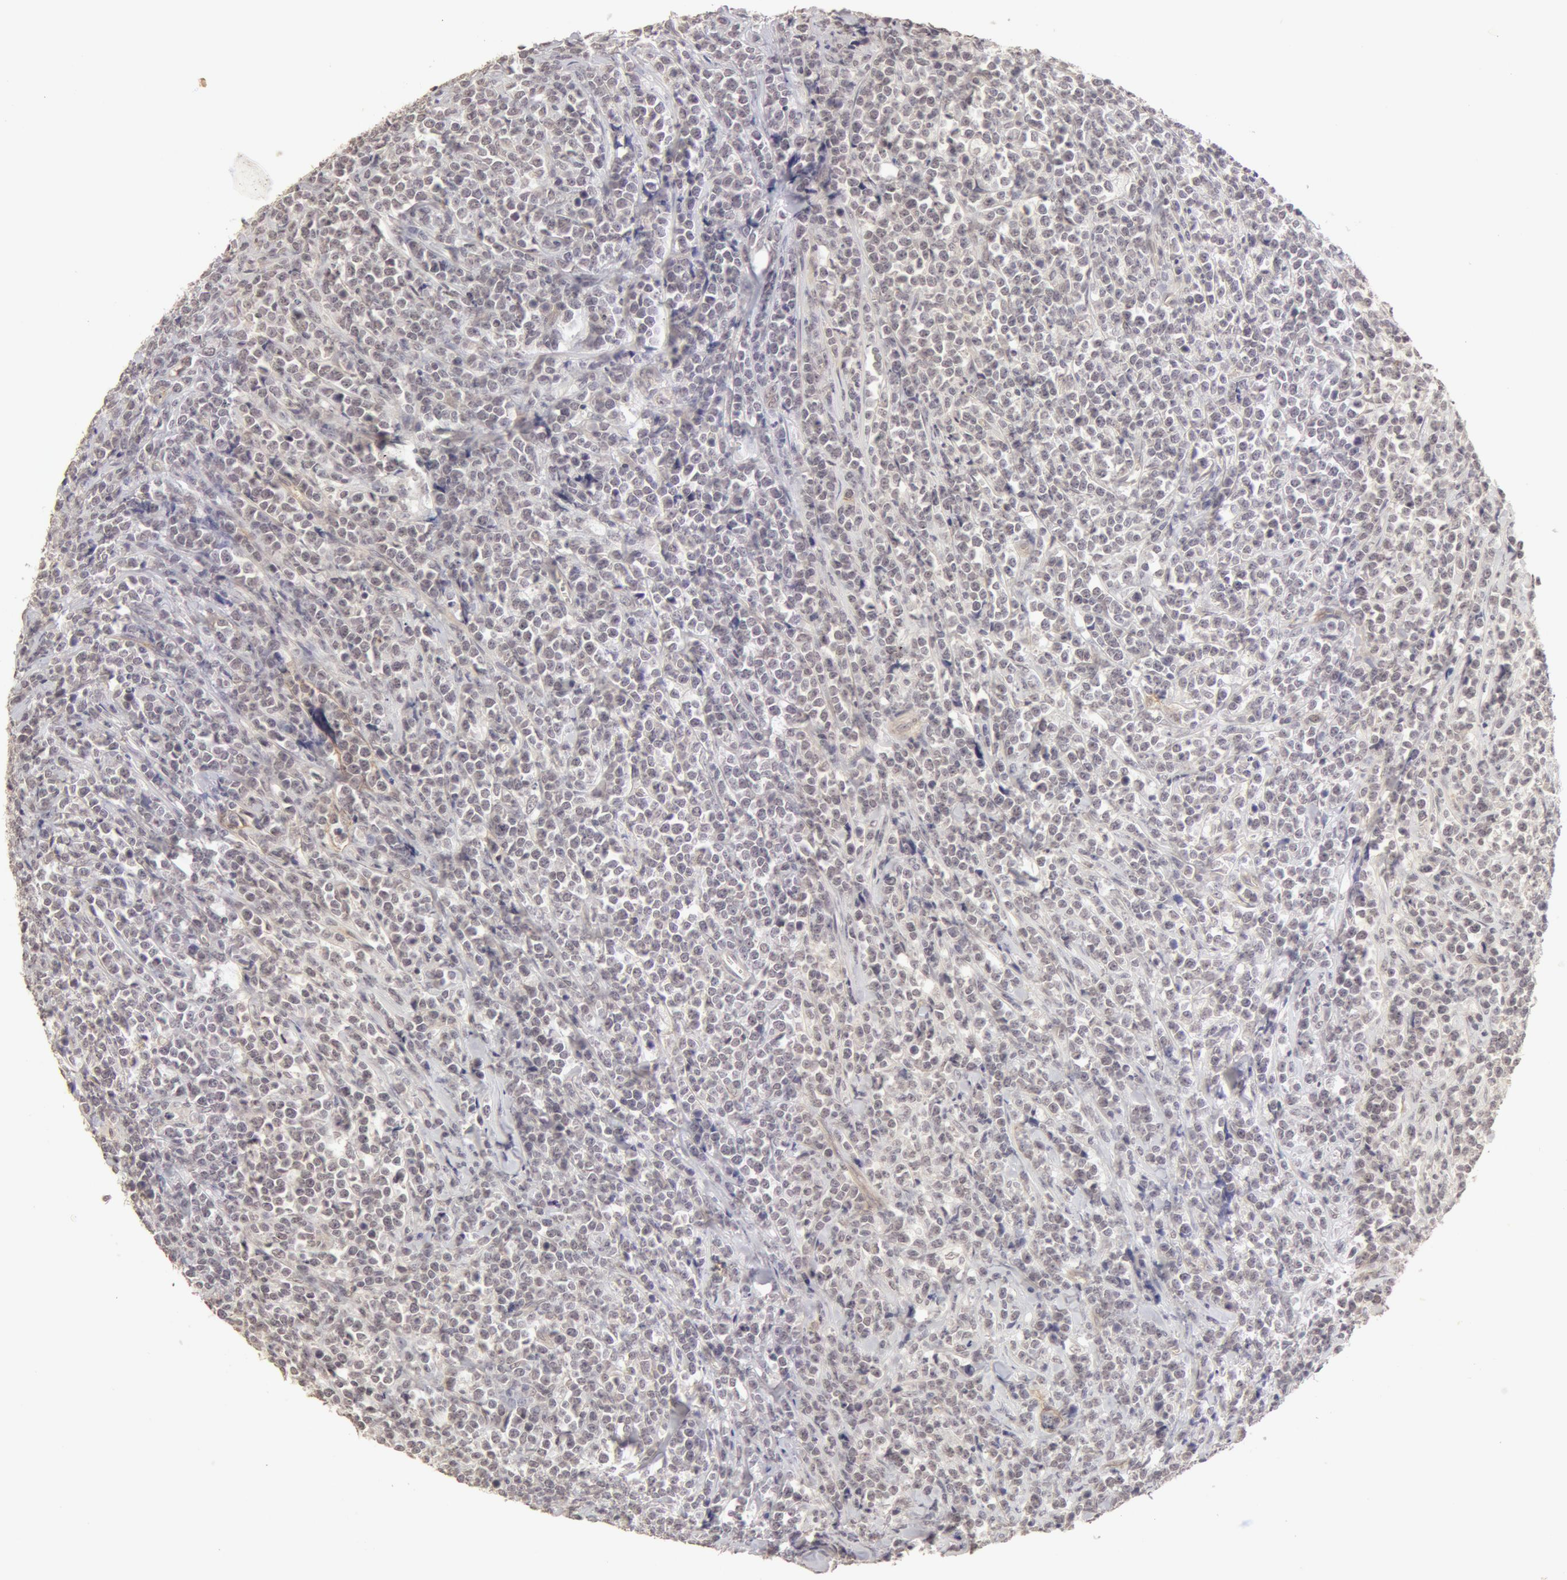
{"staining": {"intensity": "negative", "quantity": "none", "location": "none"}, "tissue": "lymphoma", "cell_type": "Tumor cells", "image_type": "cancer", "snomed": [{"axis": "morphology", "description": "Malignant lymphoma, non-Hodgkin's type, High grade"}, {"axis": "topography", "description": "Small intestine"}, {"axis": "topography", "description": "Colon"}], "caption": "Tumor cells show no significant protein positivity in lymphoma.", "gene": "ADAM10", "patient": {"sex": "male", "age": 8}}